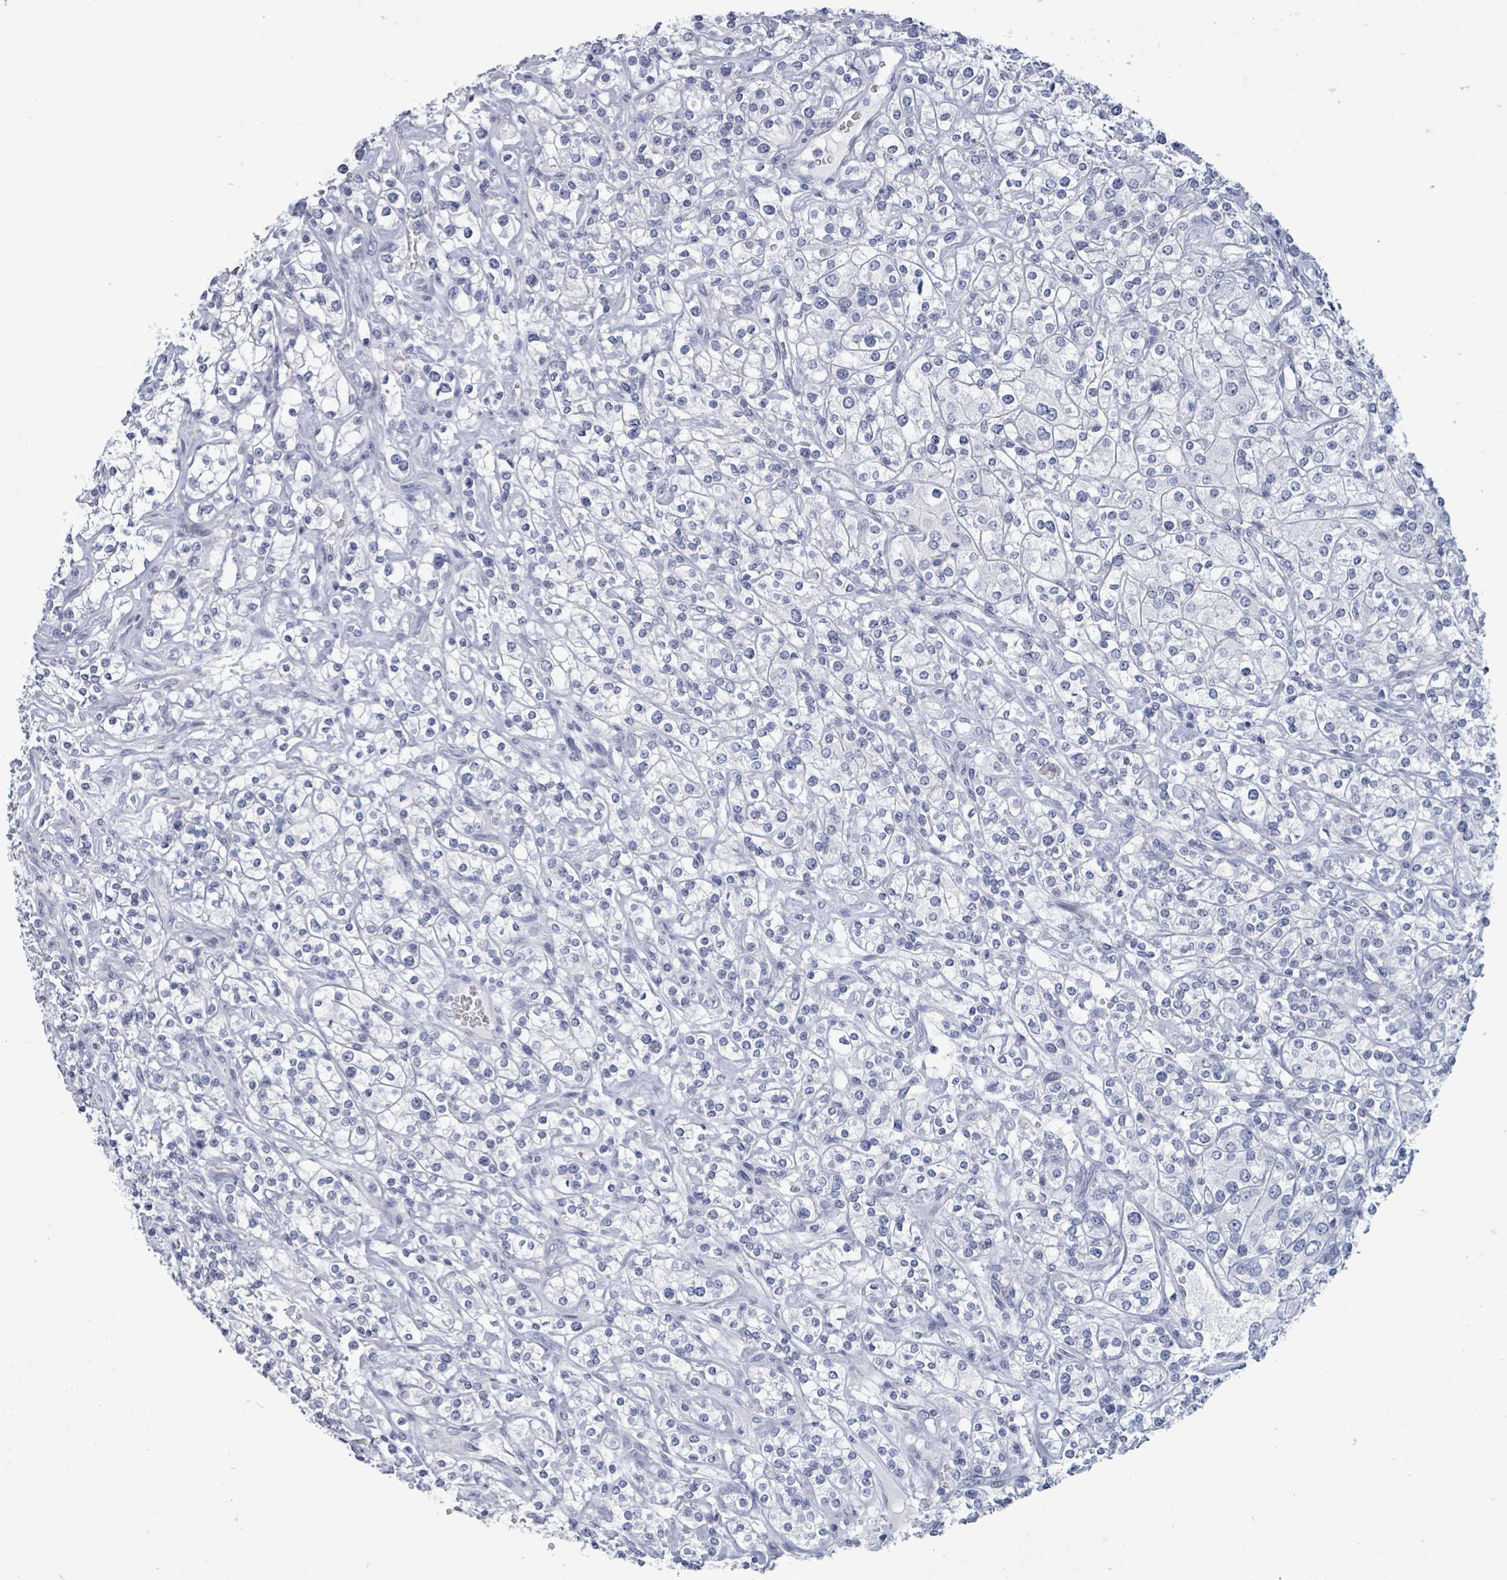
{"staining": {"intensity": "negative", "quantity": "none", "location": "none"}, "tissue": "renal cancer", "cell_type": "Tumor cells", "image_type": "cancer", "snomed": [{"axis": "morphology", "description": "Adenocarcinoma, NOS"}, {"axis": "topography", "description": "Kidney"}], "caption": "A photomicrograph of human renal cancer is negative for staining in tumor cells.", "gene": "NKX2-1", "patient": {"sex": "male", "age": 77}}